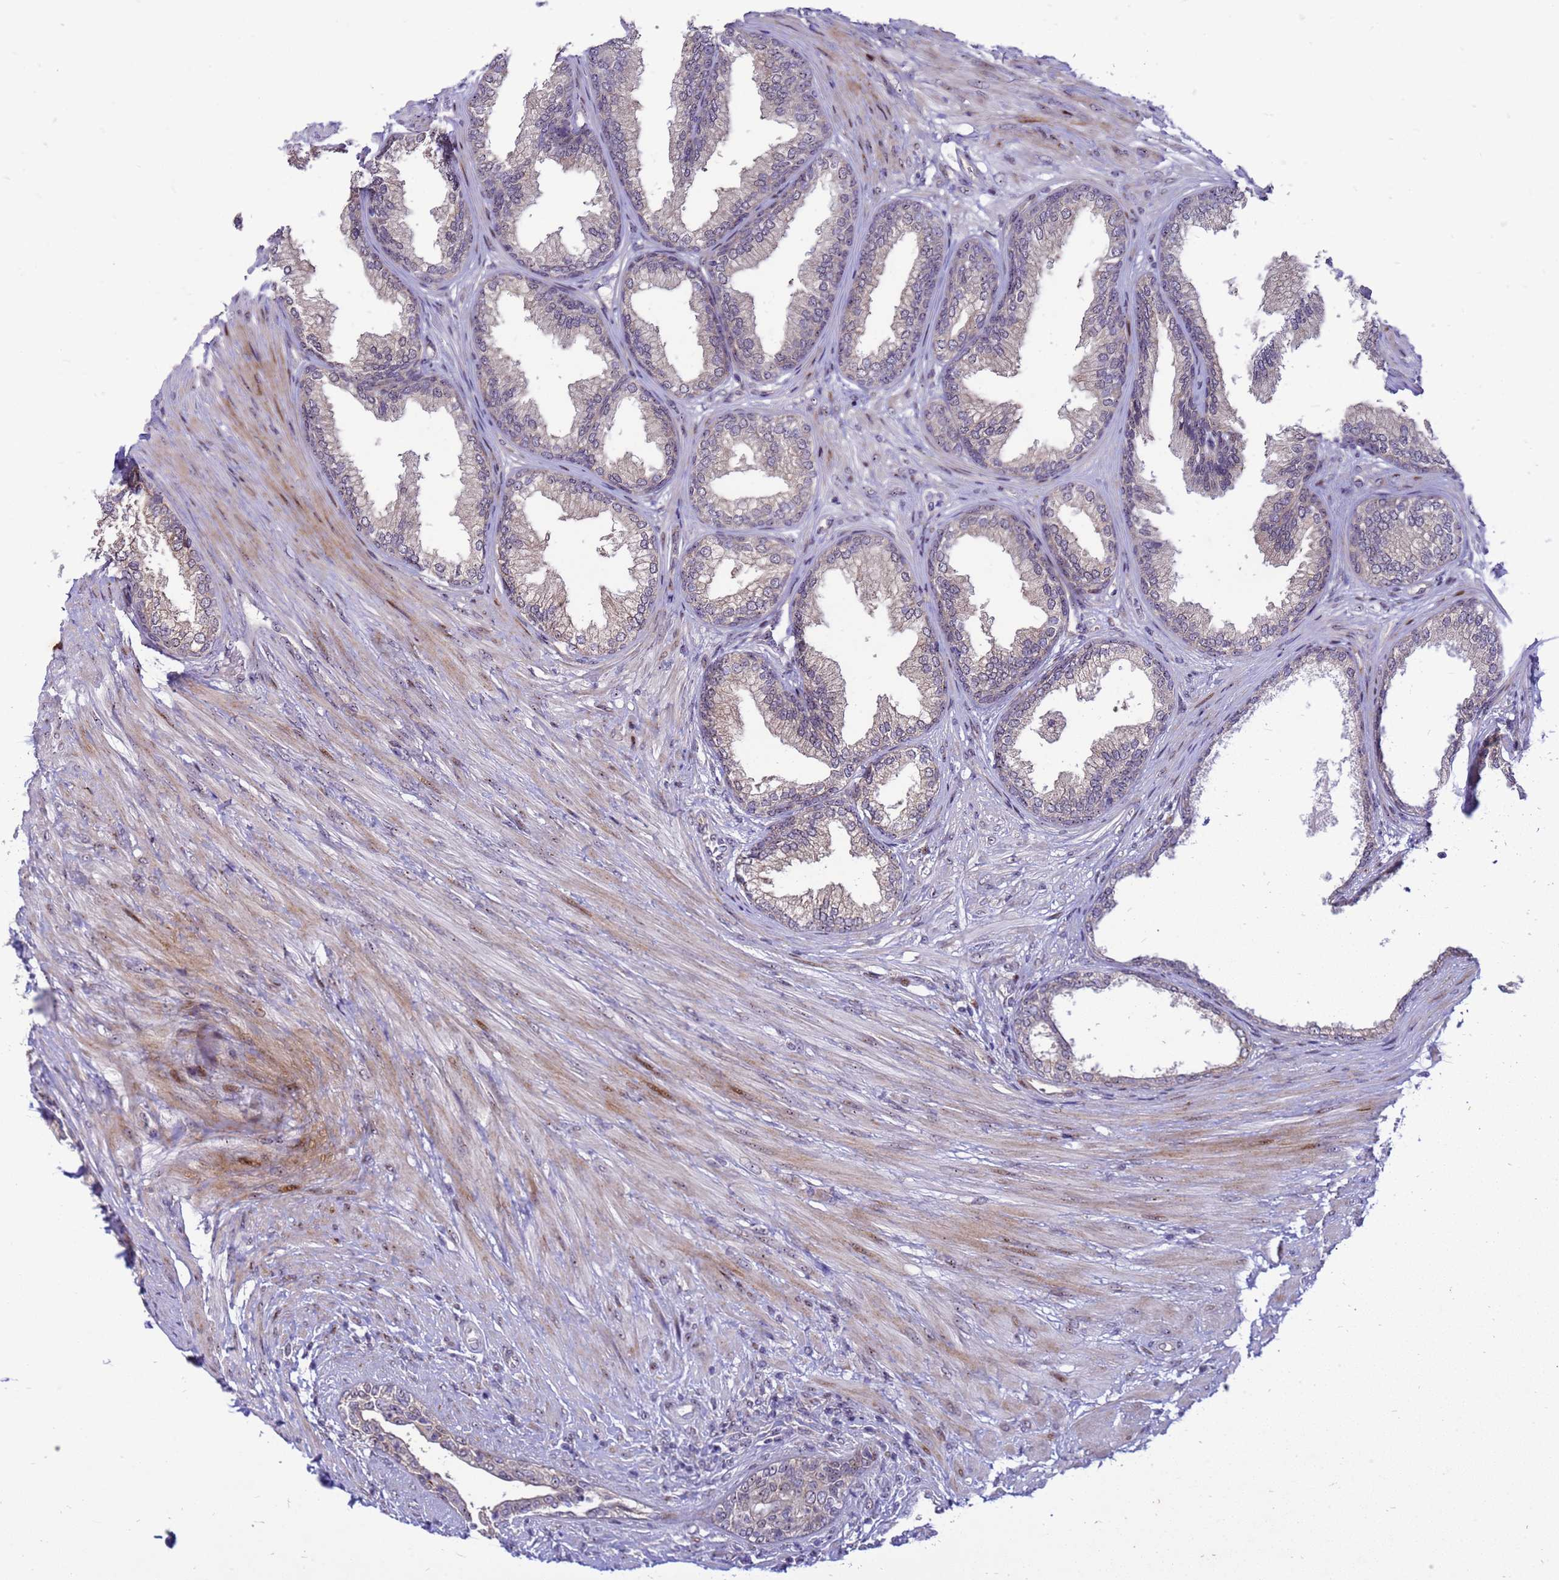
{"staining": {"intensity": "strong", "quantity": "25%-75%", "location": "cytoplasmic/membranous"}, "tissue": "prostate", "cell_type": "Glandular cells", "image_type": "normal", "snomed": [{"axis": "morphology", "description": "Normal tissue, NOS"}, {"axis": "topography", "description": "Prostate"}], "caption": "Prostate stained for a protein exhibits strong cytoplasmic/membranous positivity in glandular cells. (DAB (3,3'-diaminobenzidine) IHC with brightfield microscopy, high magnification).", "gene": "RSPO1", "patient": {"sex": "male", "age": 76}}